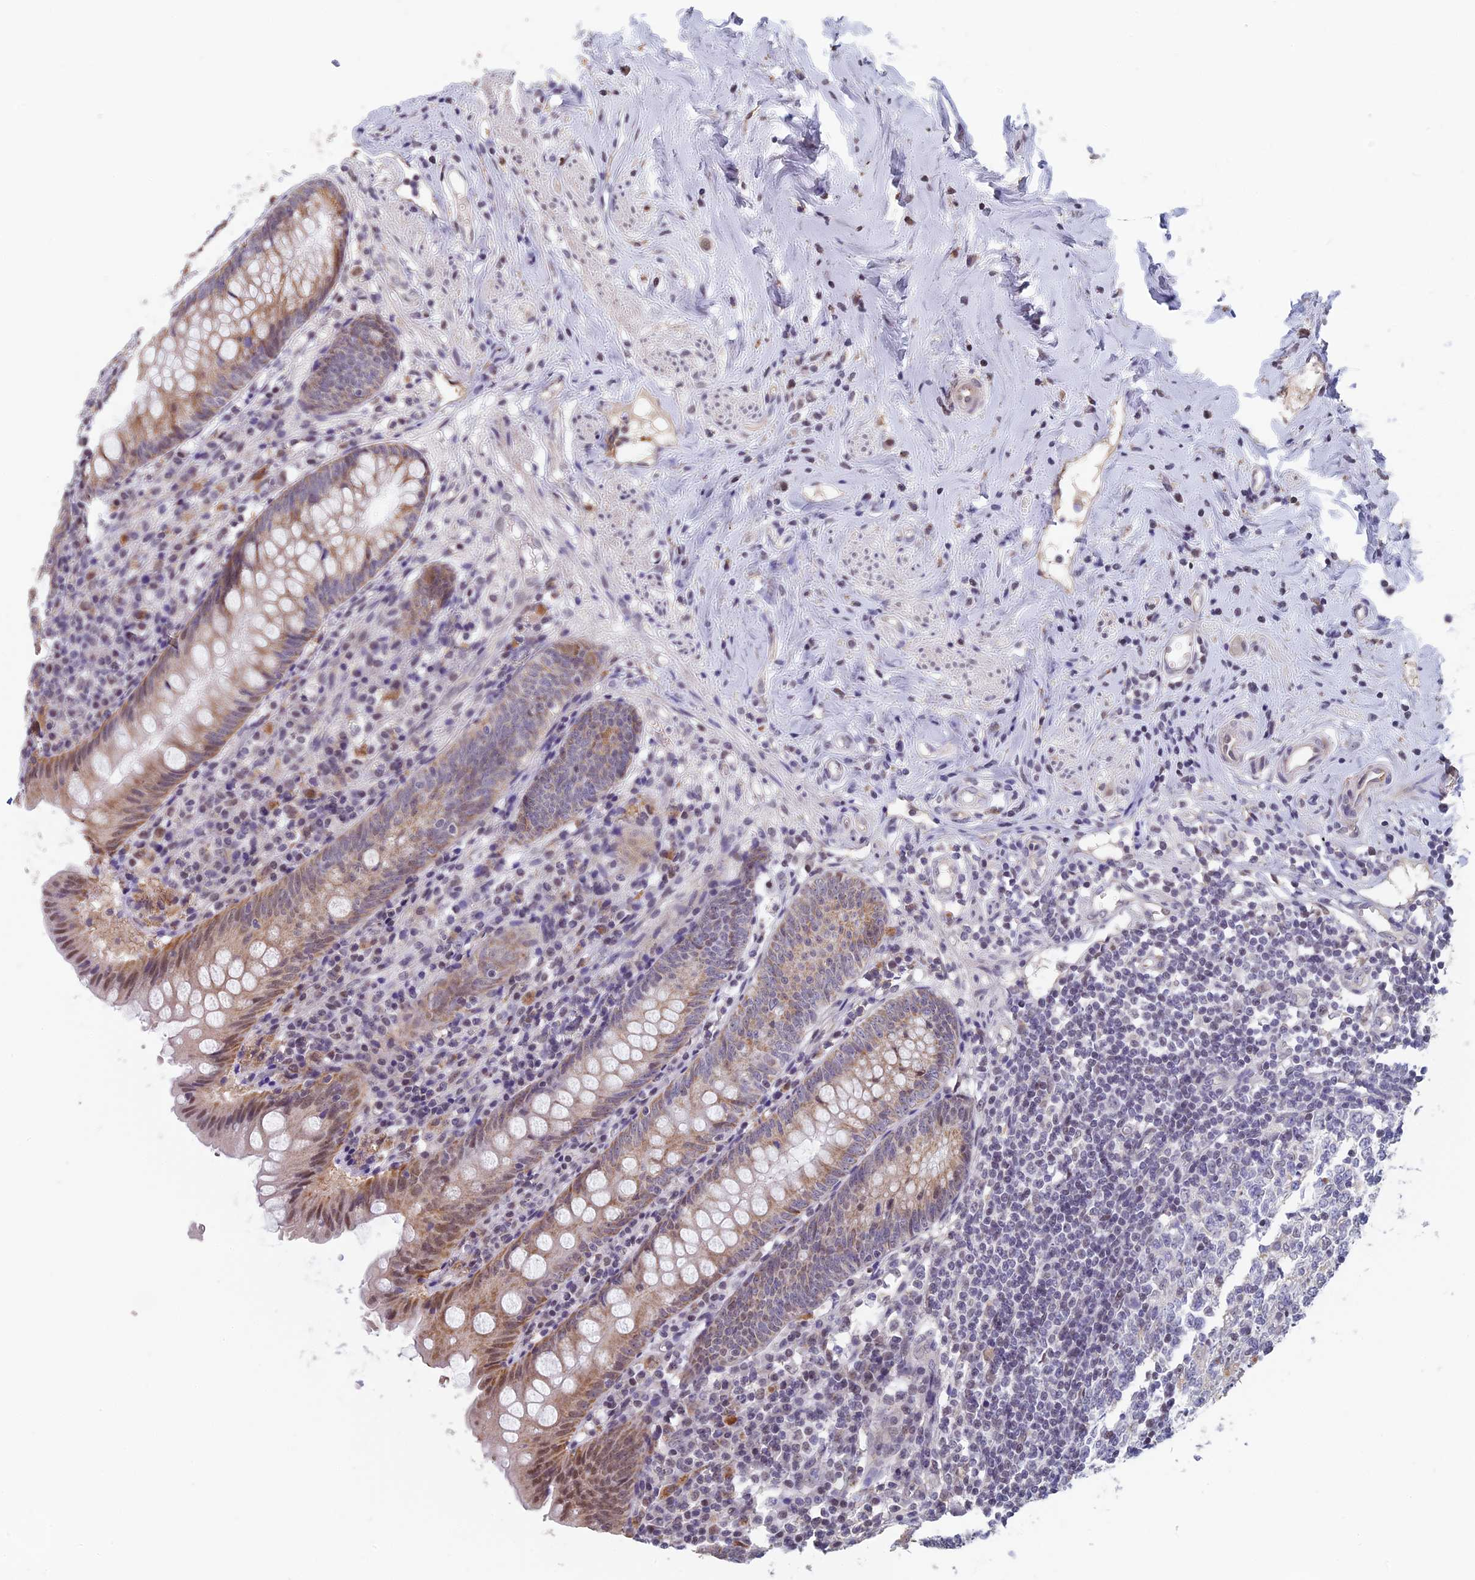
{"staining": {"intensity": "moderate", "quantity": ">75%", "location": "cytoplasmic/membranous,nuclear"}, "tissue": "appendix", "cell_type": "Glandular cells", "image_type": "normal", "snomed": [{"axis": "morphology", "description": "Normal tissue, NOS"}, {"axis": "topography", "description": "Appendix"}], "caption": "IHC of normal human appendix displays medium levels of moderate cytoplasmic/membranous,nuclear positivity in about >75% of glandular cells.", "gene": "MT", "patient": {"sex": "female", "age": 54}}